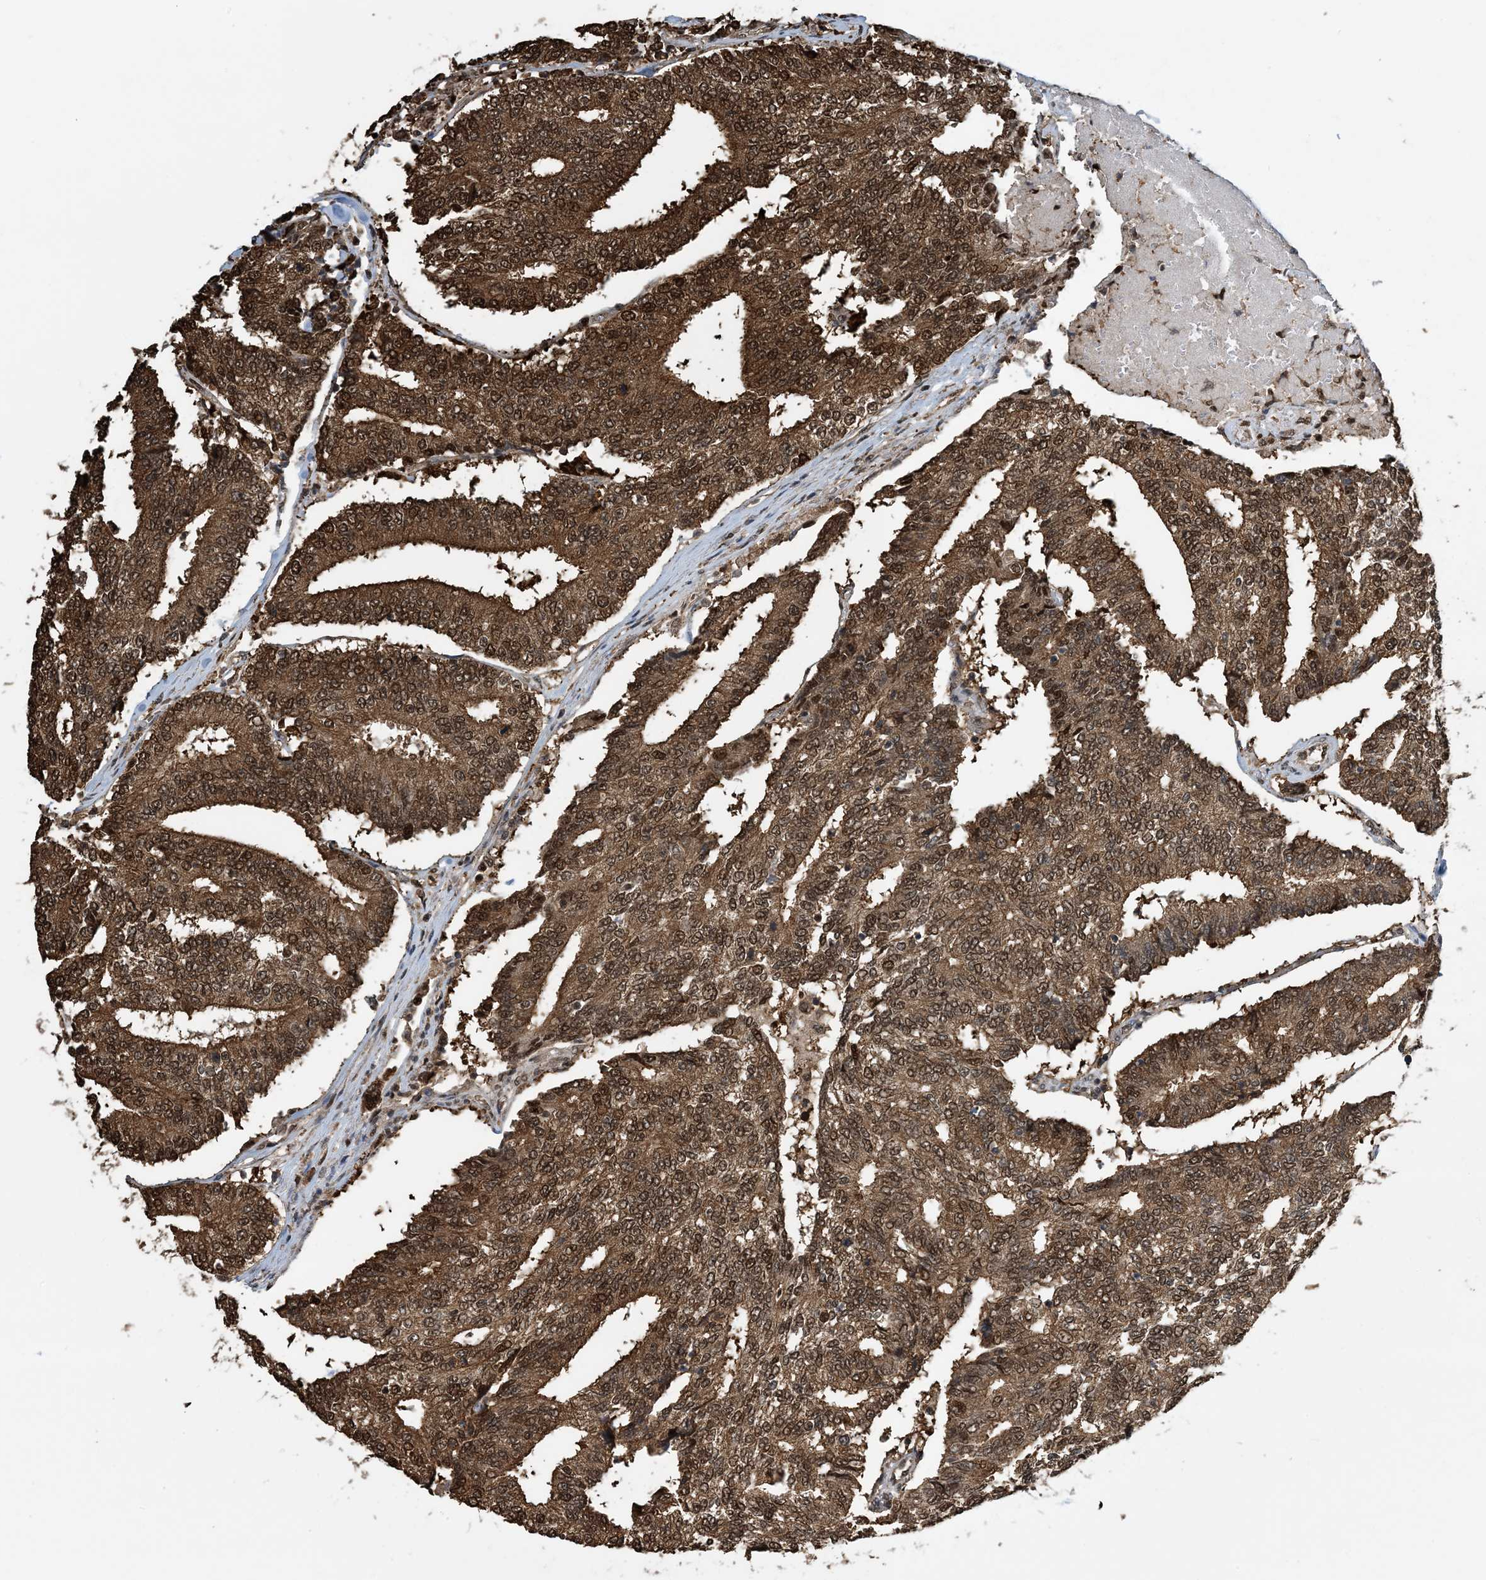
{"staining": {"intensity": "strong", "quantity": ">75%", "location": "cytoplasmic/membranous,nuclear"}, "tissue": "prostate cancer", "cell_type": "Tumor cells", "image_type": "cancer", "snomed": [{"axis": "morphology", "description": "Normal tissue, NOS"}, {"axis": "morphology", "description": "Adenocarcinoma, High grade"}, {"axis": "topography", "description": "Prostate"}, {"axis": "topography", "description": "Seminal veicle"}], "caption": "Immunohistochemistry image of neoplastic tissue: prostate adenocarcinoma (high-grade) stained using immunohistochemistry demonstrates high levels of strong protein expression localized specifically in the cytoplasmic/membranous and nuclear of tumor cells, appearing as a cytoplasmic/membranous and nuclear brown color.", "gene": "HSPA1A", "patient": {"sex": "male", "age": 55}}